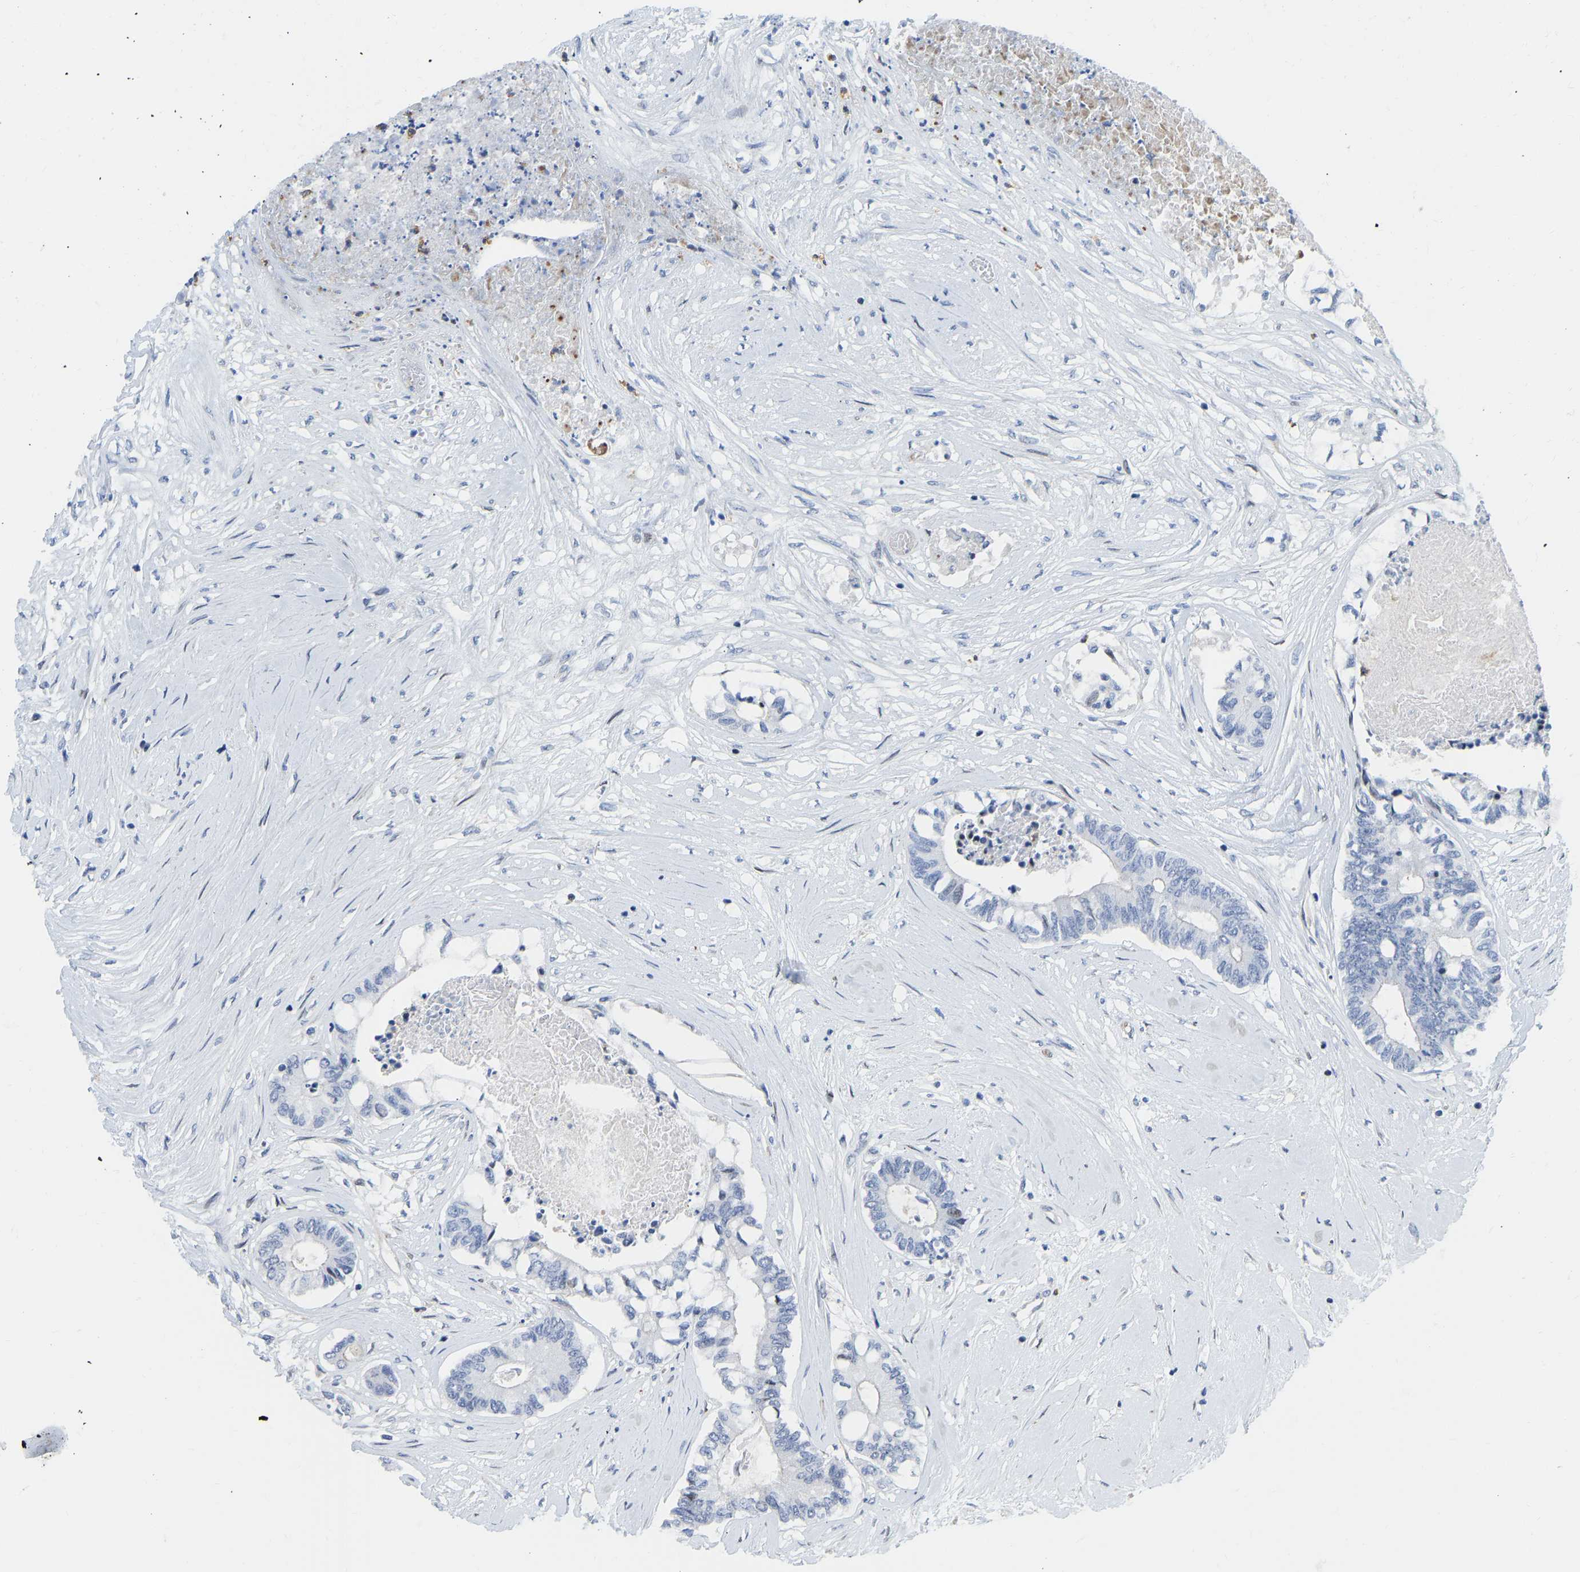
{"staining": {"intensity": "negative", "quantity": "none", "location": "none"}, "tissue": "colorectal cancer", "cell_type": "Tumor cells", "image_type": "cancer", "snomed": [{"axis": "morphology", "description": "Adenocarcinoma, NOS"}, {"axis": "topography", "description": "Rectum"}], "caption": "Immunohistochemical staining of human colorectal cancer exhibits no significant positivity in tumor cells.", "gene": "HDAC5", "patient": {"sex": "male", "age": 63}}